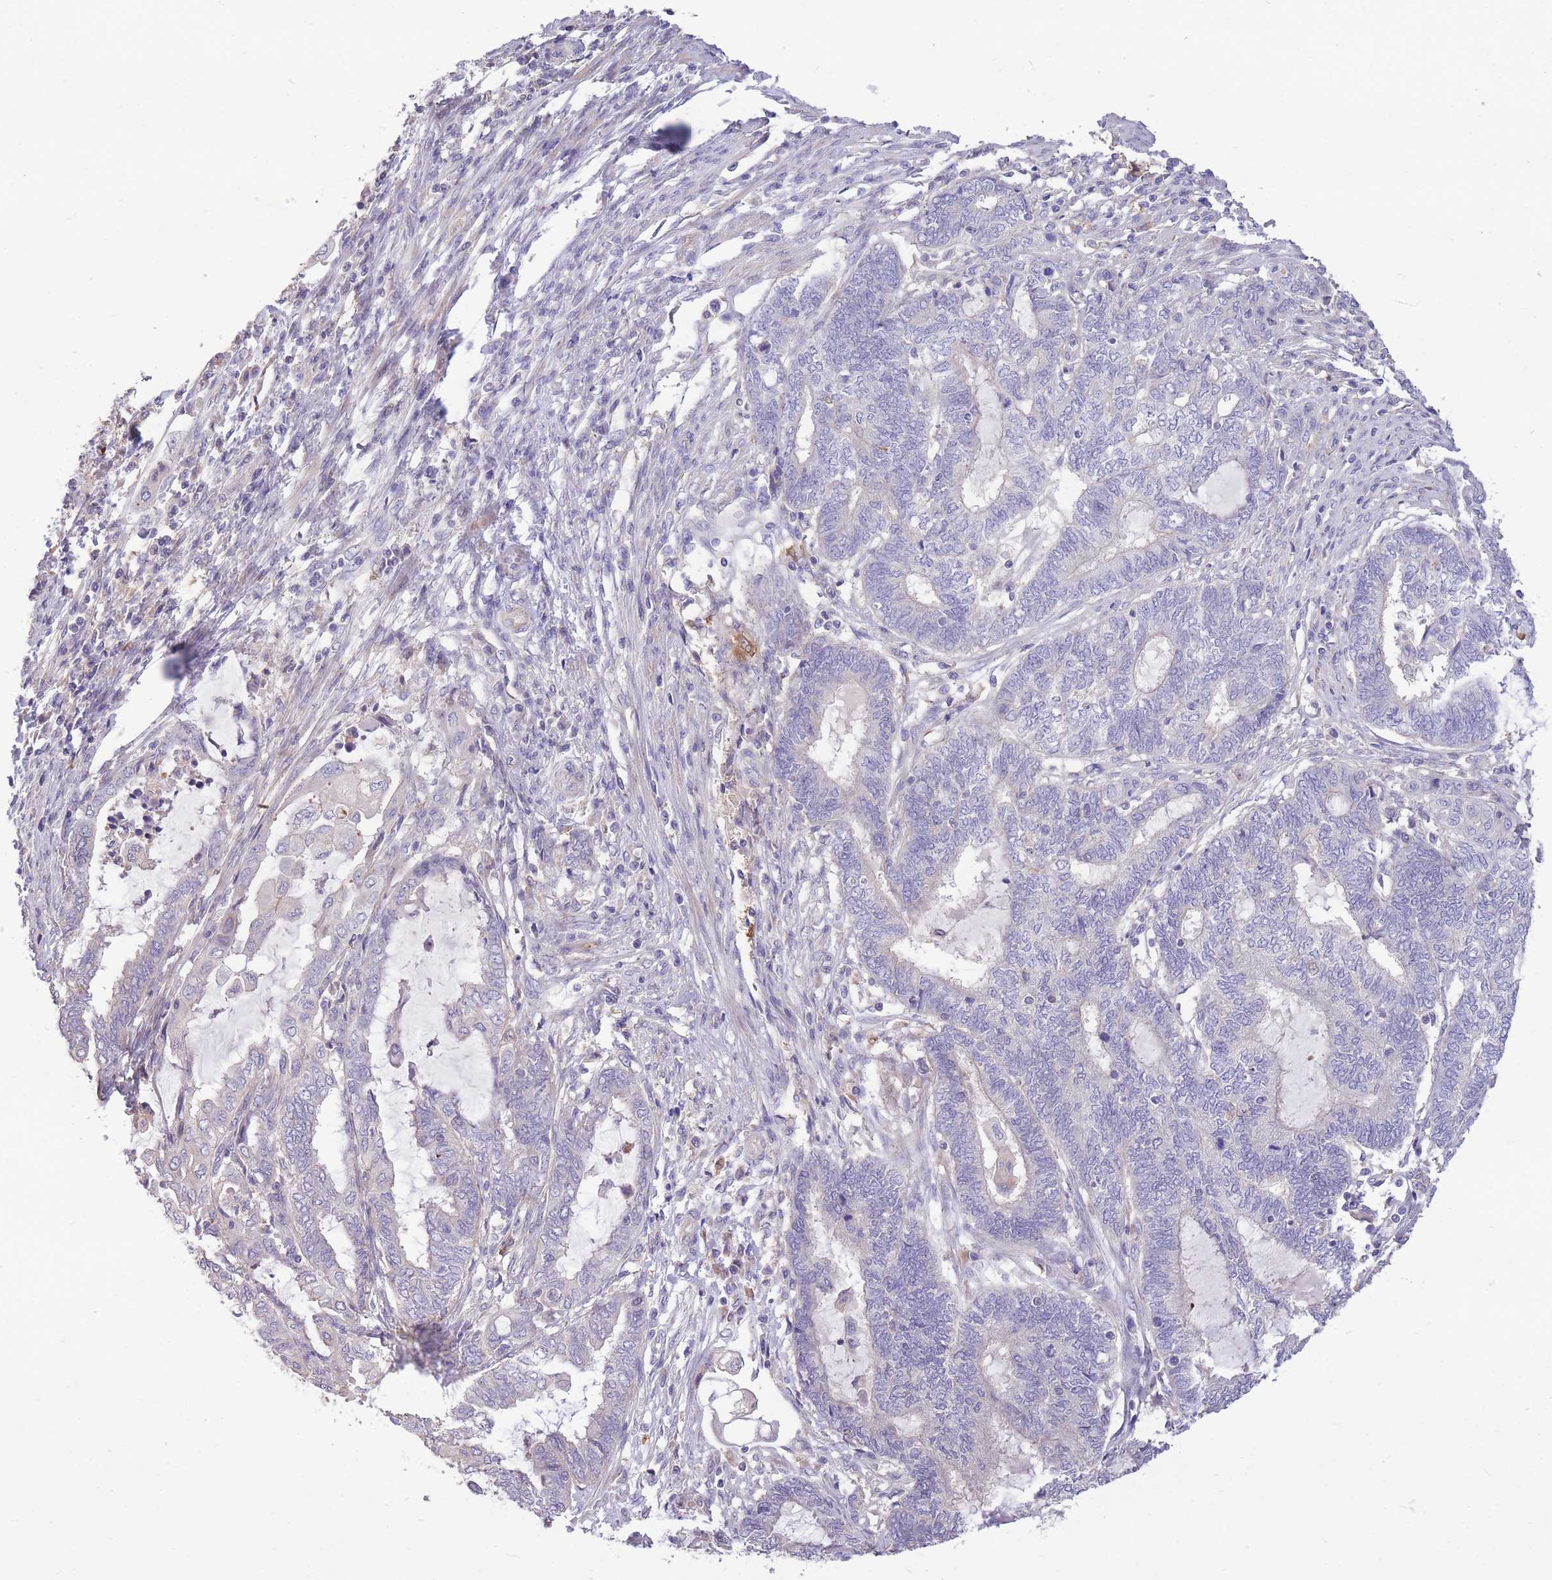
{"staining": {"intensity": "negative", "quantity": "none", "location": "none"}, "tissue": "endometrial cancer", "cell_type": "Tumor cells", "image_type": "cancer", "snomed": [{"axis": "morphology", "description": "Adenocarcinoma, NOS"}, {"axis": "topography", "description": "Uterus"}, {"axis": "topography", "description": "Endometrium"}], "caption": "Protein analysis of endometrial cancer demonstrates no significant staining in tumor cells.", "gene": "OR5T1", "patient": {"sex": "female", "age": 70}}